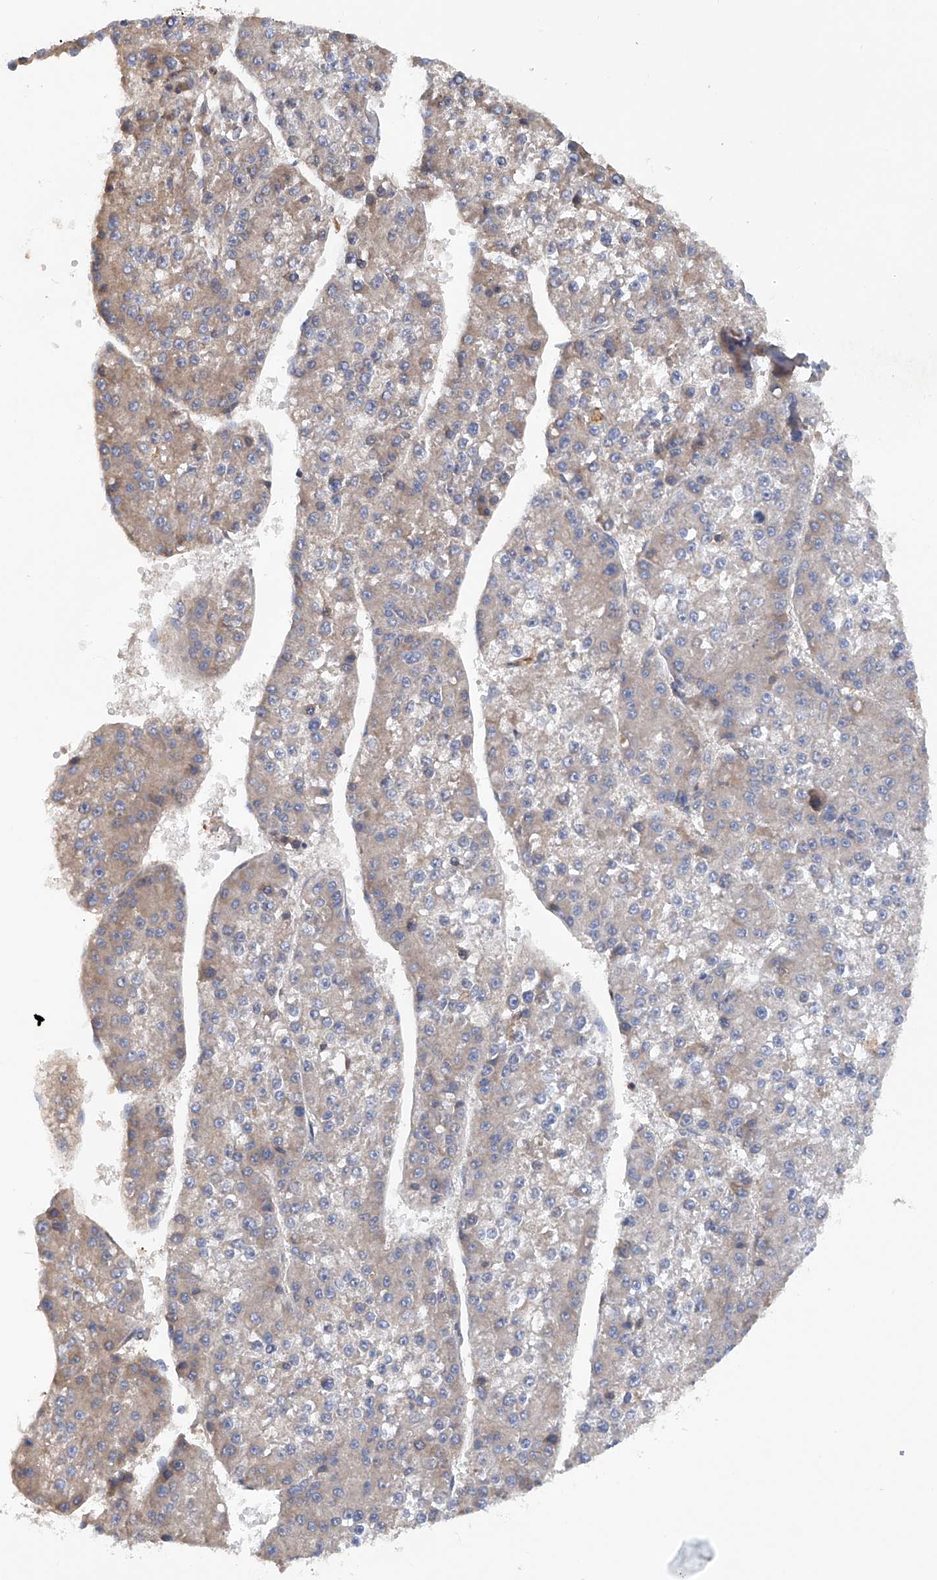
{"staining": {"intensity": "weak", "quantity": "<25%", "location": "cytoplasmic/membranous"}, "tissue": "liver cancer", "cell_type": "Tumor cells", "image_type": "cancer", "snomed": [{"axis": "morphology", "description": "Carcinoma, Hepatocellular, NOS"}, {"axis": "topography", "description": "Liver"}], "caption": "DAB (3,3'-diaminobenzidine) immunohistochemical staining of human hepatocellular carcinoma (liver) demonstrates no significant expression in tumor cells.", "gene": "ASCC3", "patient": {"sex": "female", "age": 73}}